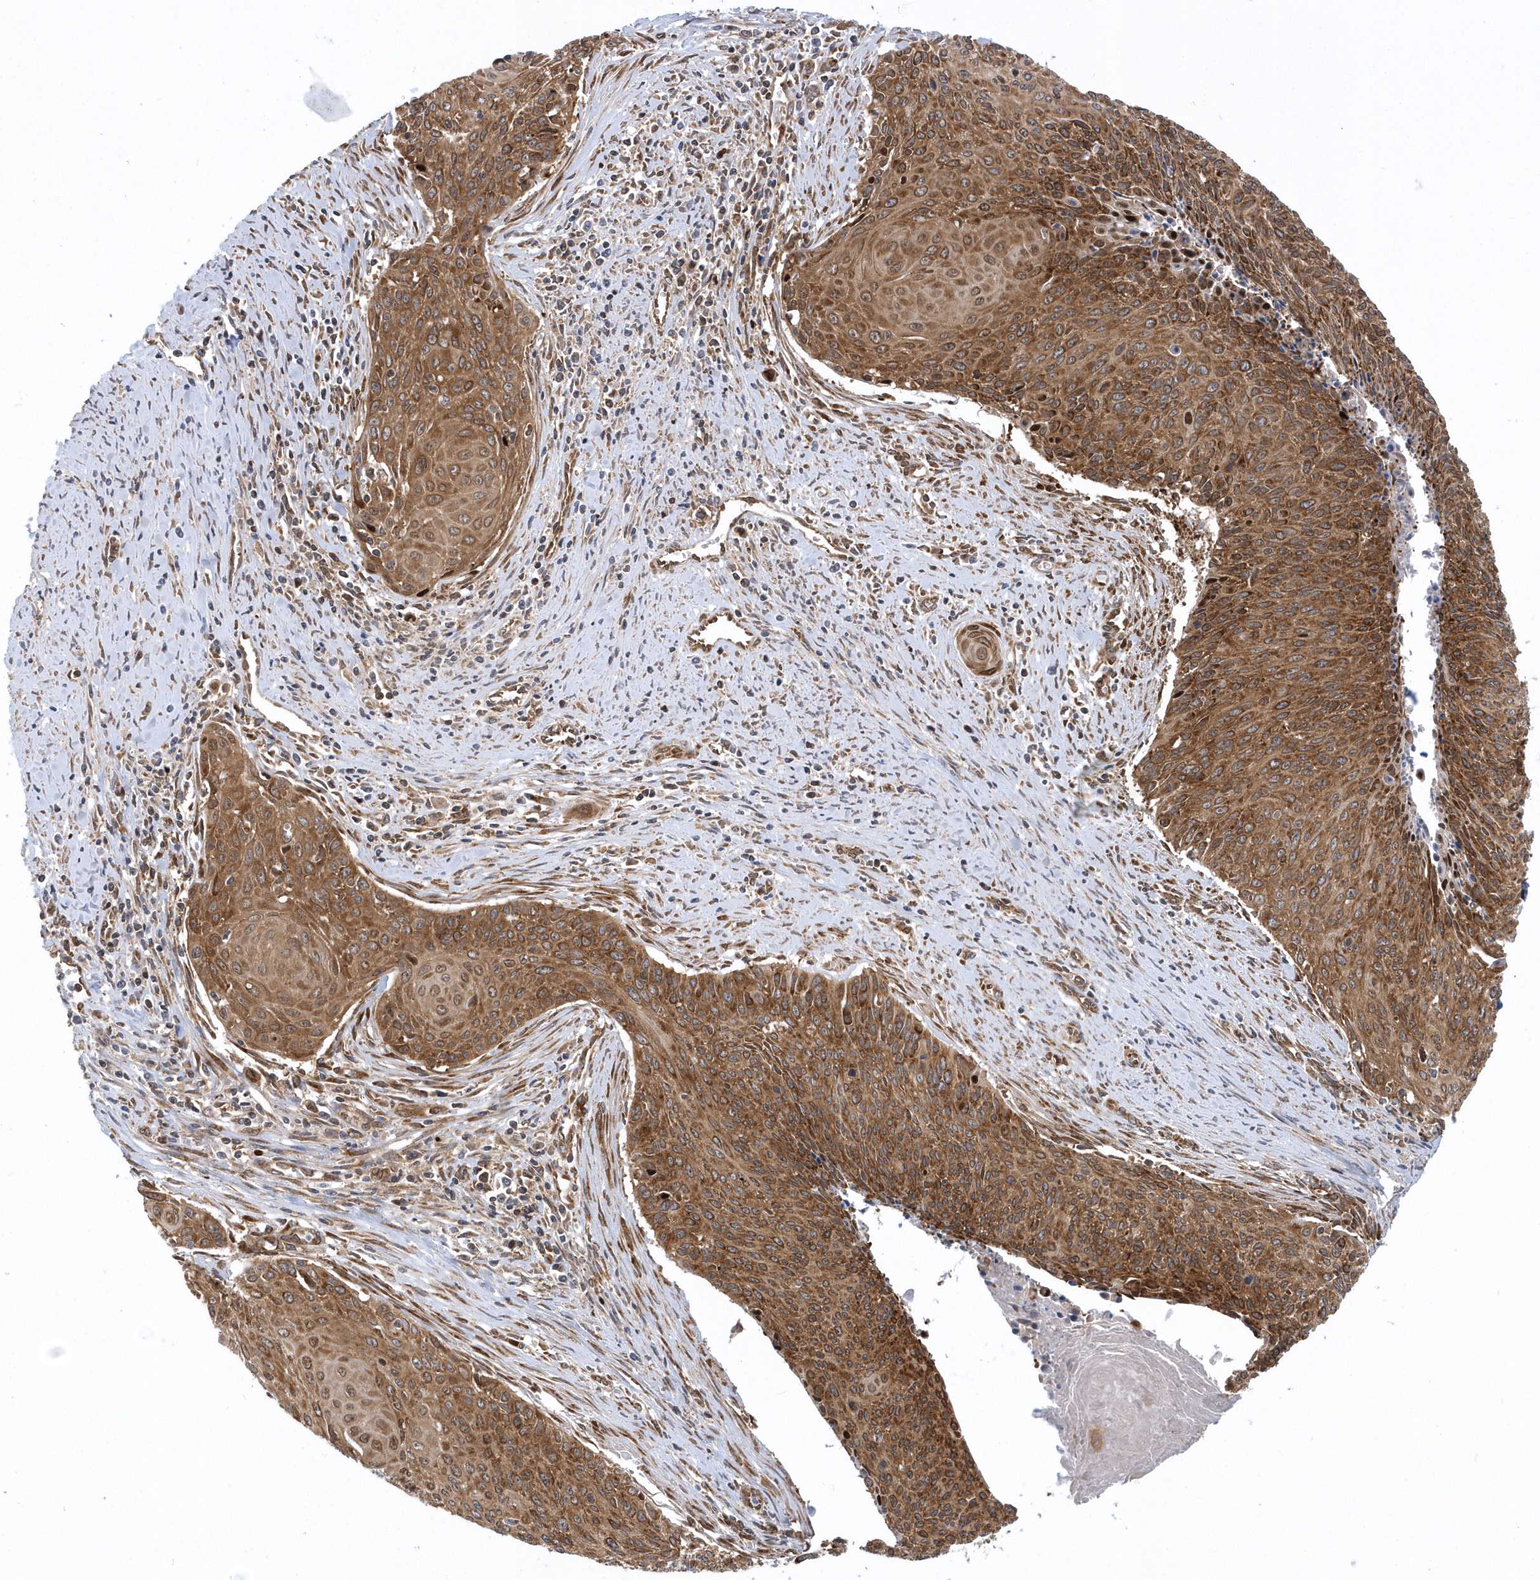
{"staining": {"intensity": "moderate", "quantity": ">75%", "location": "cytoplasmic/membranous"}, "tissue": "cervical cancer", "cell_type": "Tumor cells", "image_type": "cancer", "snomed": [{"axis": "morphology", "description": "Squamous cell carcinoma, NOS"}, {"axis": "topography", "description": "Cervix"}], "caption": "About >75% of tumor cells in human cervical cancer reveal moderate cytoplasmic/membranous protein expression as visualized by brown immunohistochemical staining.", "gene": "PHF1", "patient": {"sex": "female", "age": 55}}